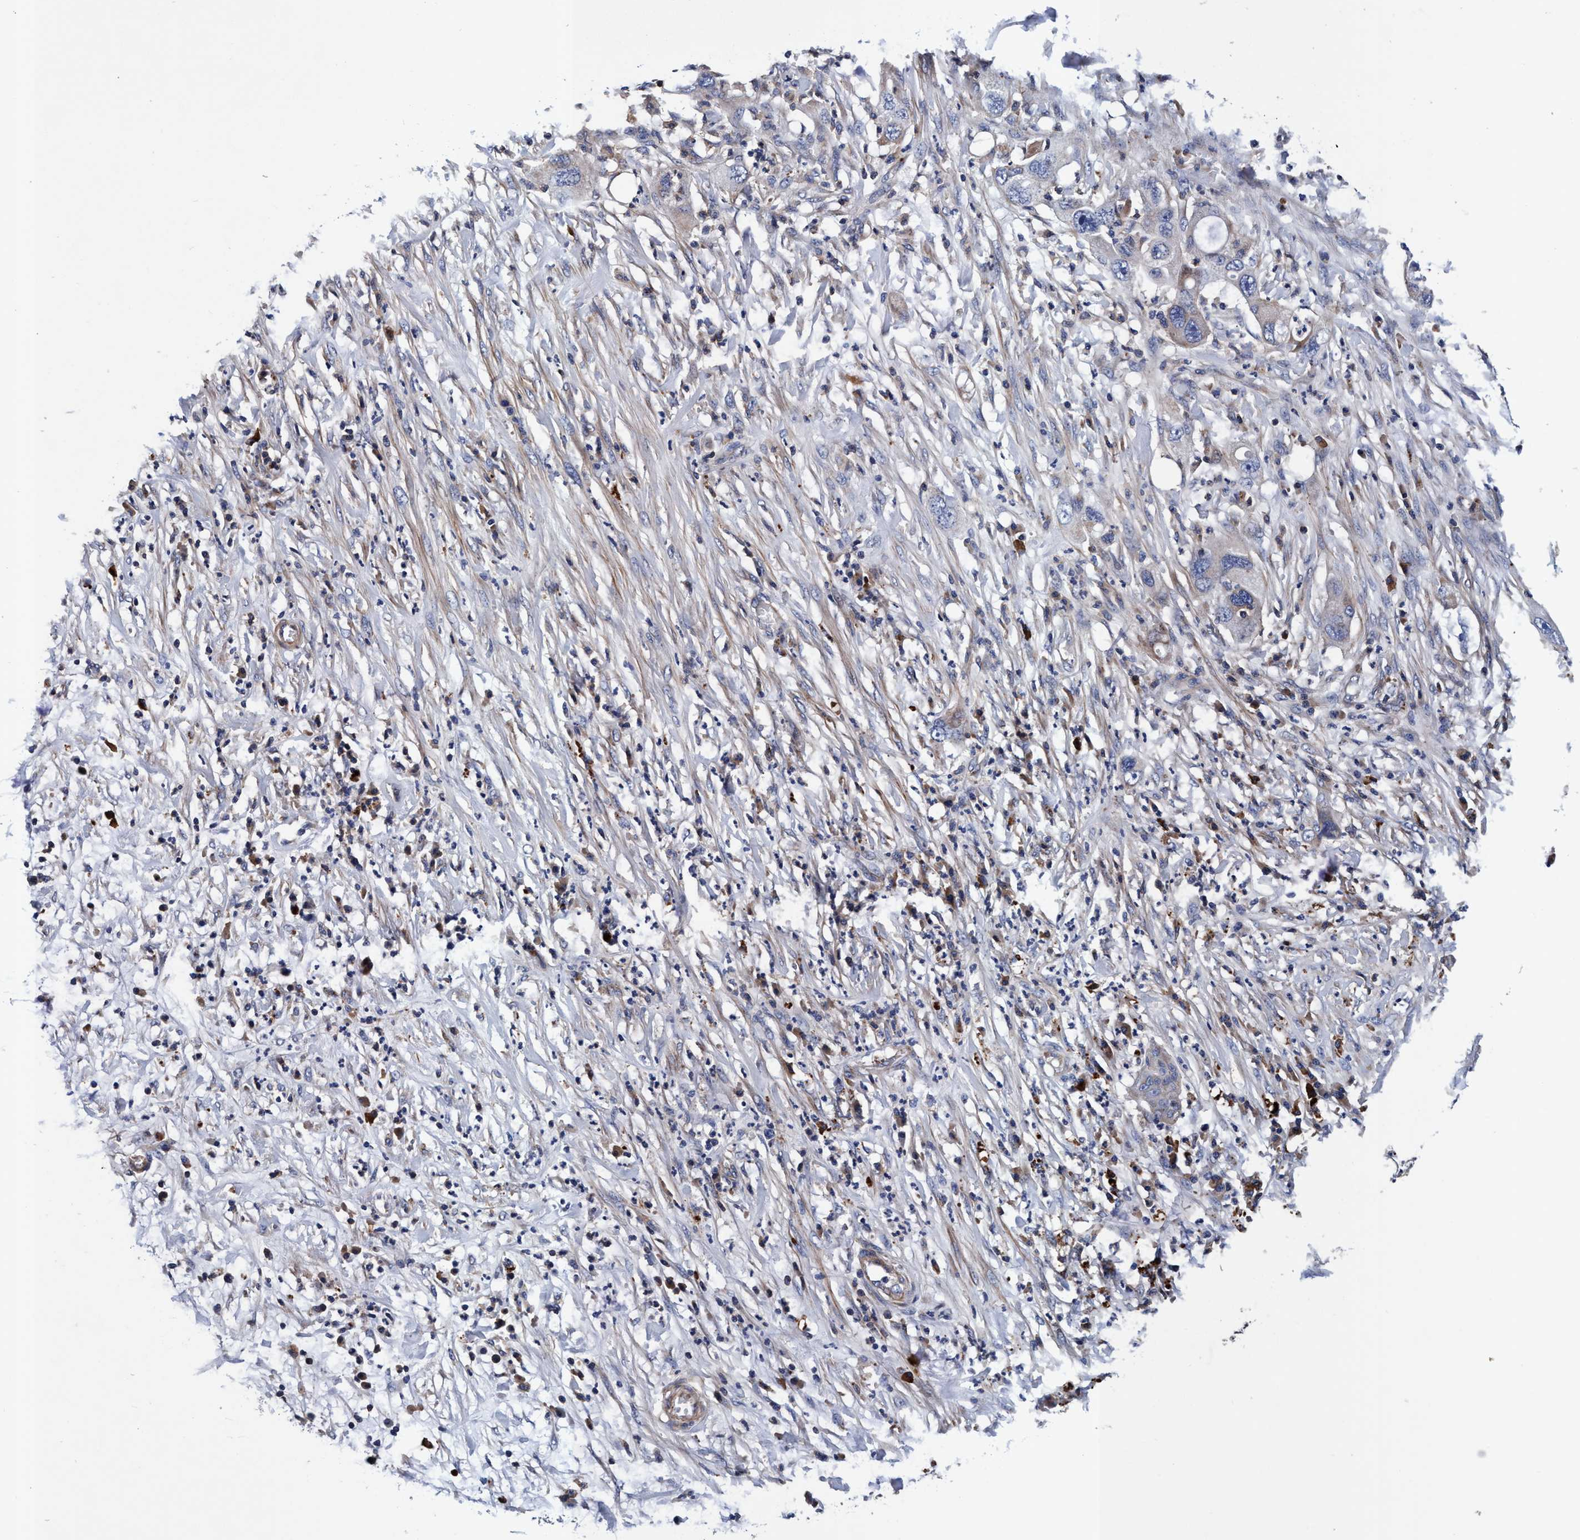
{"staining": {"intensity": "negative", "quantity": "none", "location": "none"}, "tissue": "pancreatic cancer", "cell_type": "Tumor cells", "image_type": "cancer", "snomed": [{"axis": "morphology", "description": "Adenocarcinoma, NOS"}, {"axis": "topography", "description": "Pancreas"}], "caption": "Immunohistochemical staining of human pancreatic cancer (adenocarcinoma) demonstrates no significant positivity in tumor cells.", "gene": "RNF208", "patient": {"sex": "female", "age": 78}}